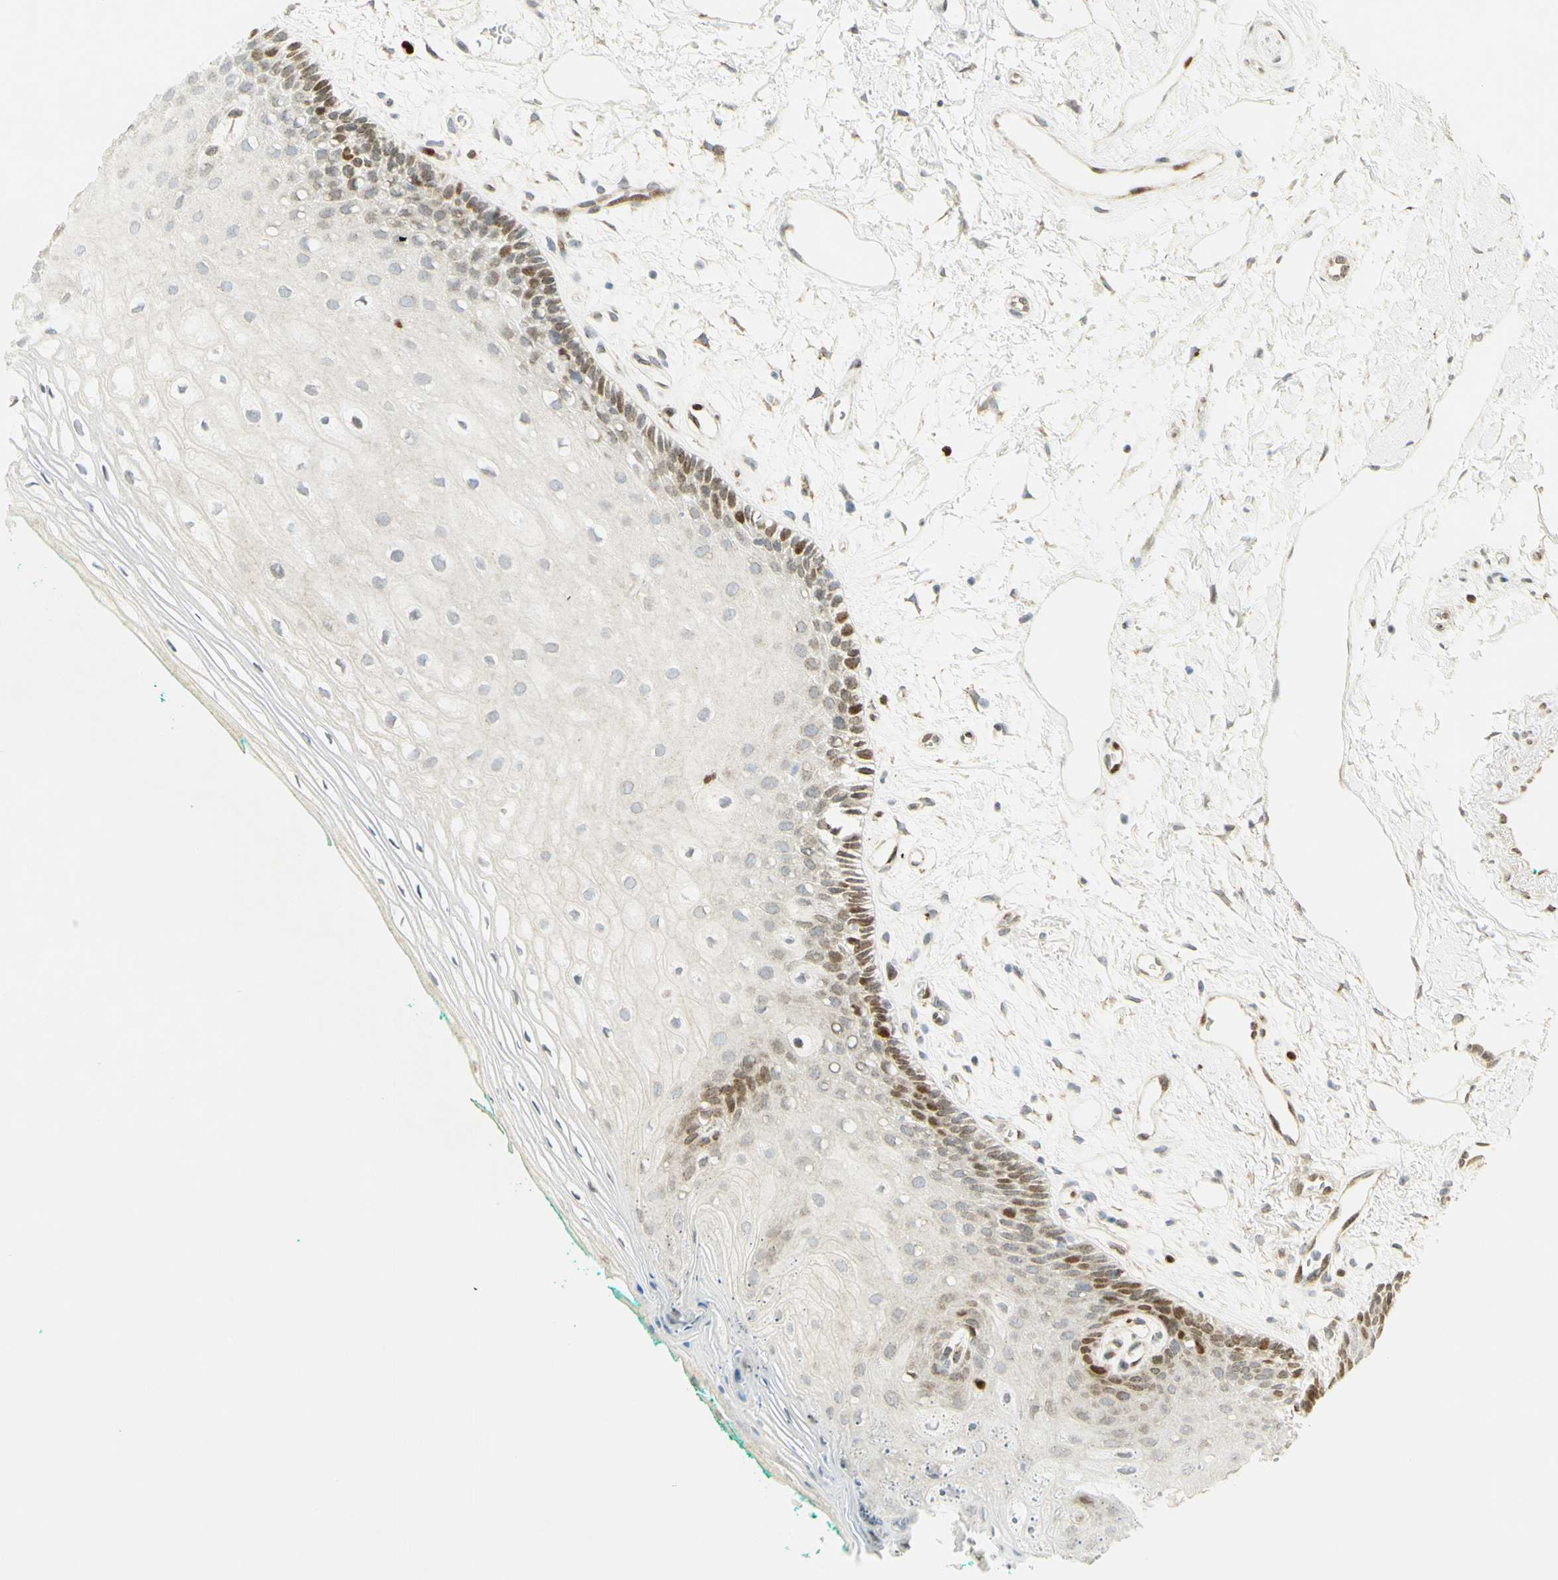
{"staining": {"intensity": "moderate", "quantity": "25%-75%", "location": "nuclear"}, "tissue": "oral mucosa", "cell_type": "Squamous epithelial cells", "image_type": "normal", "snomed": [{"axis": "morphology", "description": "Normal tissue, NOS"}, {"axis": "topography", "description": "Skeletal muscle"}, {"axis": "topography", "description": "Oral tissue"}, {"axis": "topography", "description": "Peripheral nerve tissue"}], "caption": "Normal oral mucosa demonstrates moderate nuclear expression in approximately 25%-75% of squamous epithelial cells, visualized by immunohistochemistry.", "gene": "E2F1", "patient": {"sex": "female", "age": 84}}